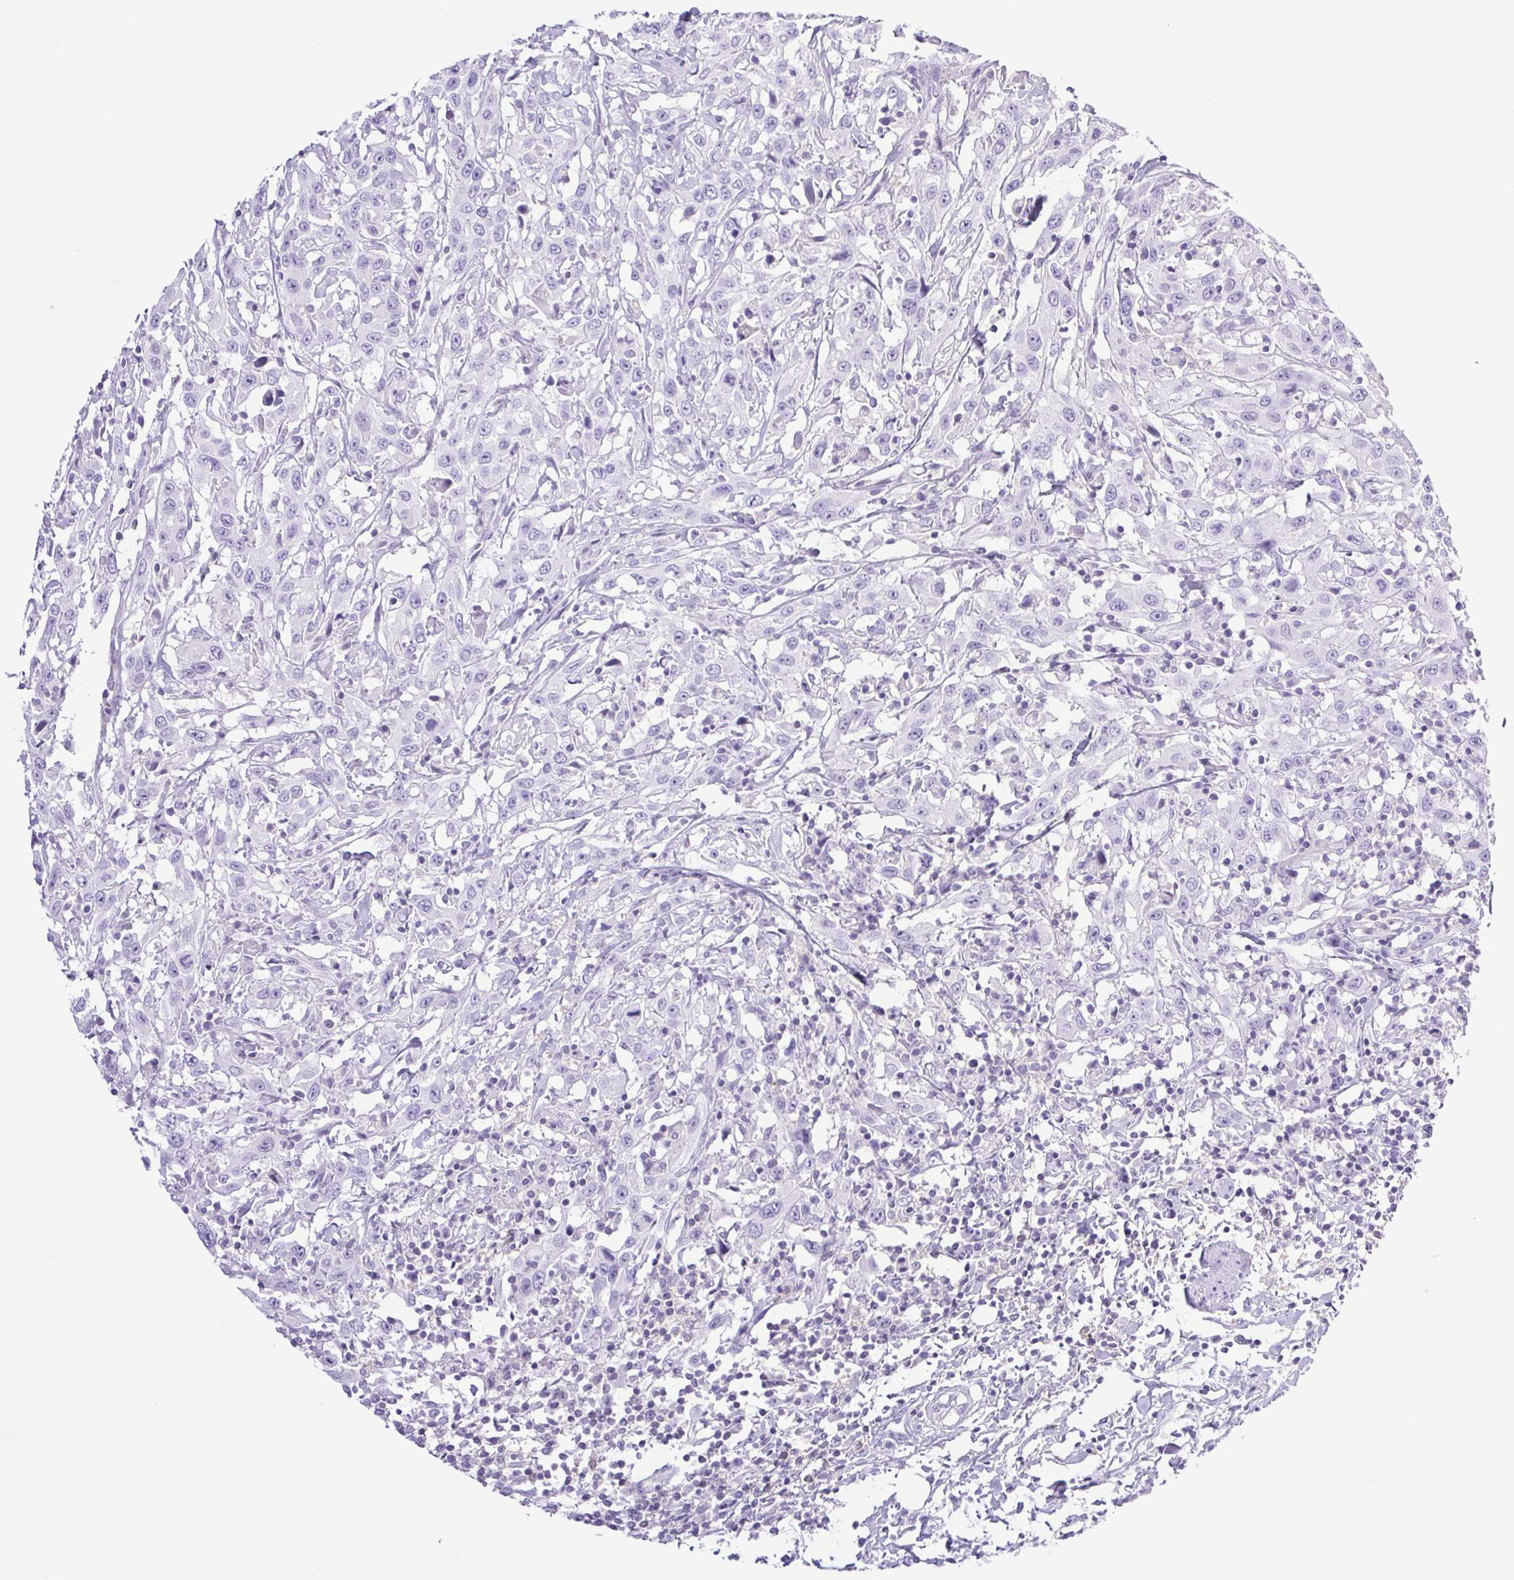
{"staining": {"intensity": "negative", "quantity": "none", "location": "none"}, "tissue": "urothelial cancer", "cell_type": "Tumor cells", "image_type": "cancer", "snomed": [{"axis": "morphology", "description": "Urothelial carcinoma, High grade"}, {"axis": "topography", "description": "Urinary bladder"}], "caption": "This is an immunohistochemistry (IHC) histopathology image of urothelial cancer. There is no expression in tumor cells.", "gene": "SYNPR", "patient": {"sex": "male", "age": 61}}